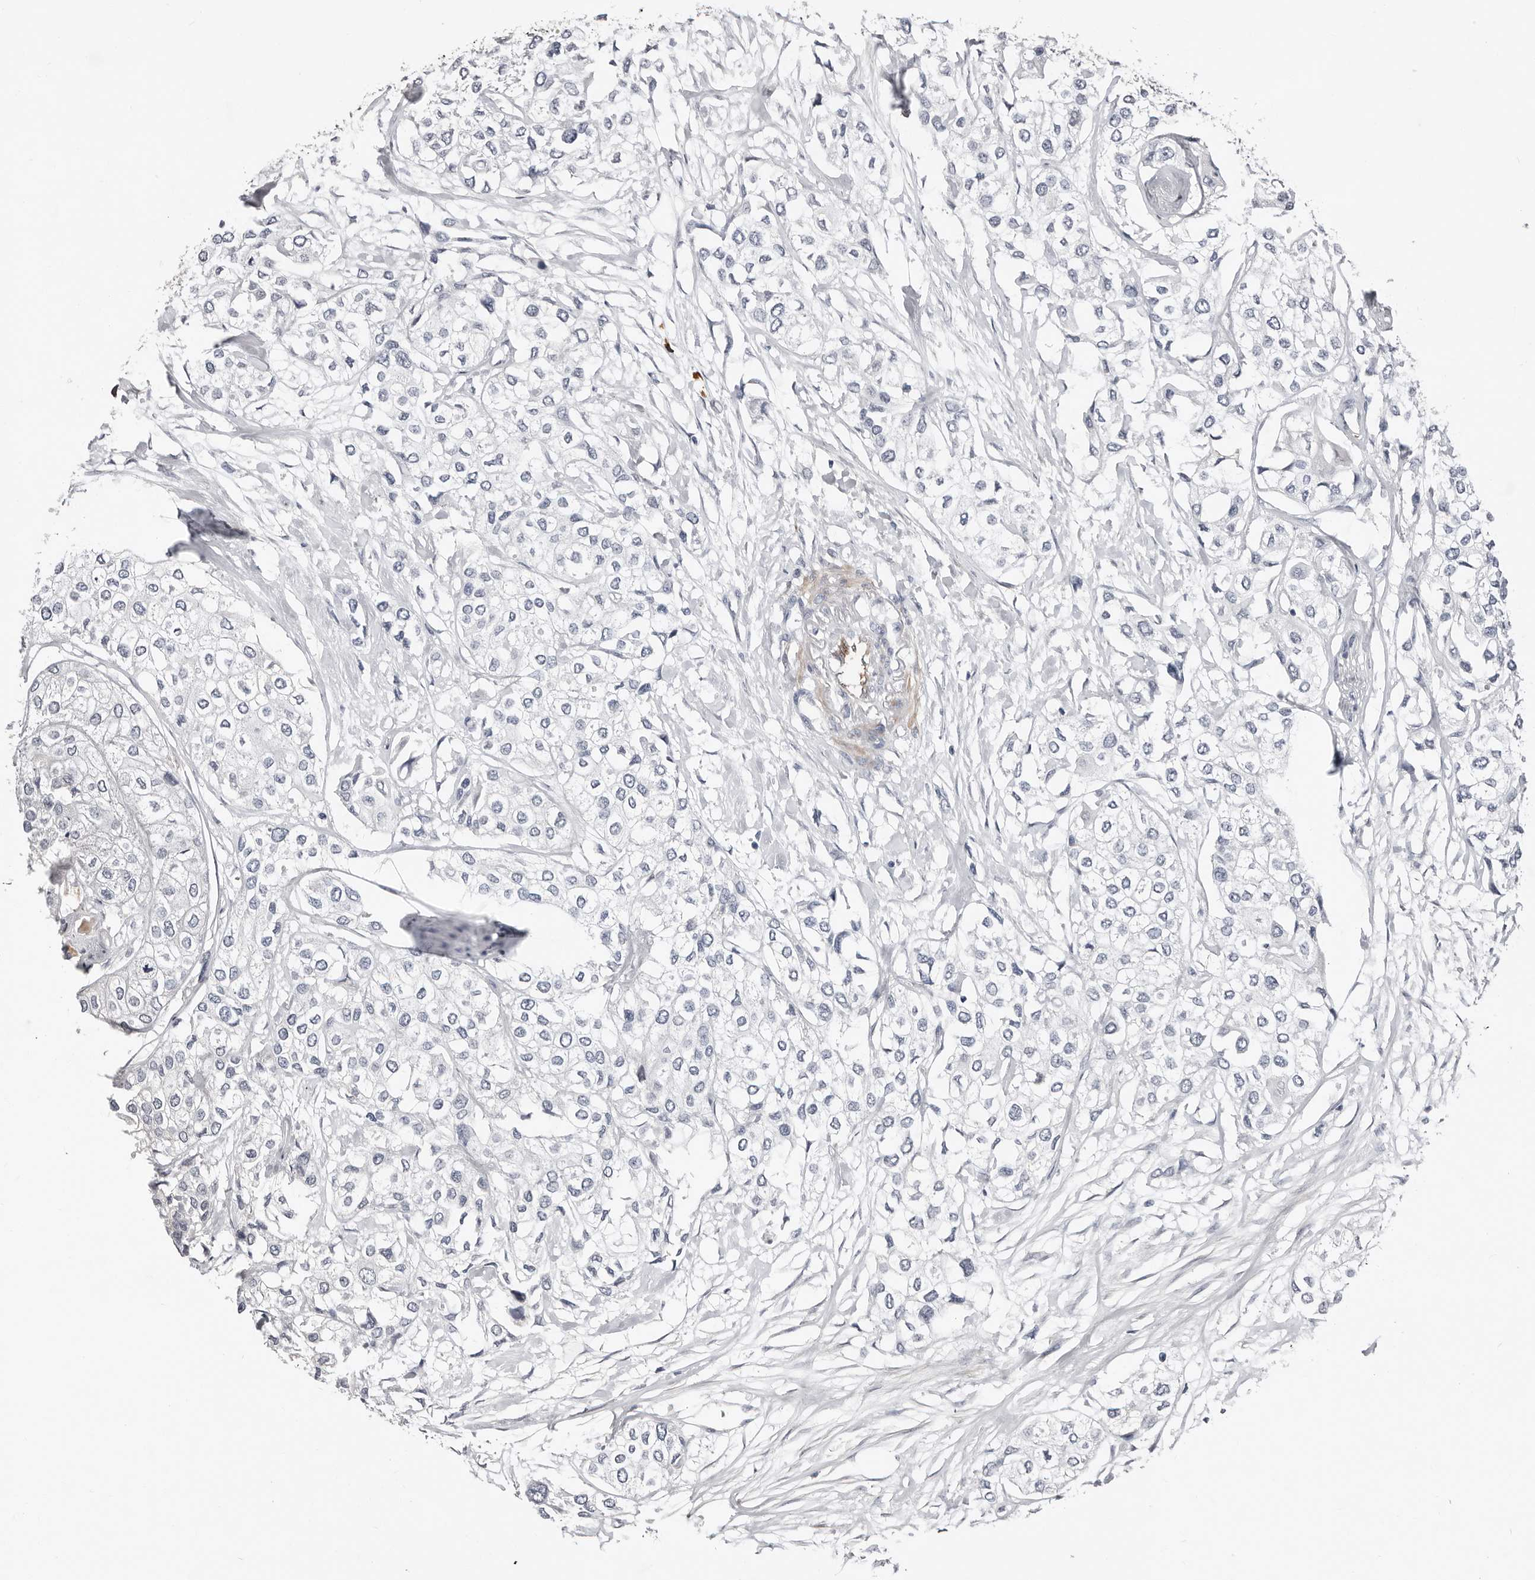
{"staining": {"intensity": "negative", "quantity": "none", "location": "none"}, "tissue": "urothelial cancer", "cell_type": "Tumor cells", "image_type": "cancer", "snomed": [{"axis": "morphology", "description": "Urothelial carcinoma, High grade"}, {"axis": "topography", "description": "Urinary bladder"}], "caption": "This is an immunohistochemistry photomicrograph of human urothelial cancer. There is no staining in tumor cells.", "gene": "ASRGL1", "patient": {"sex": "male", "age": 64}}